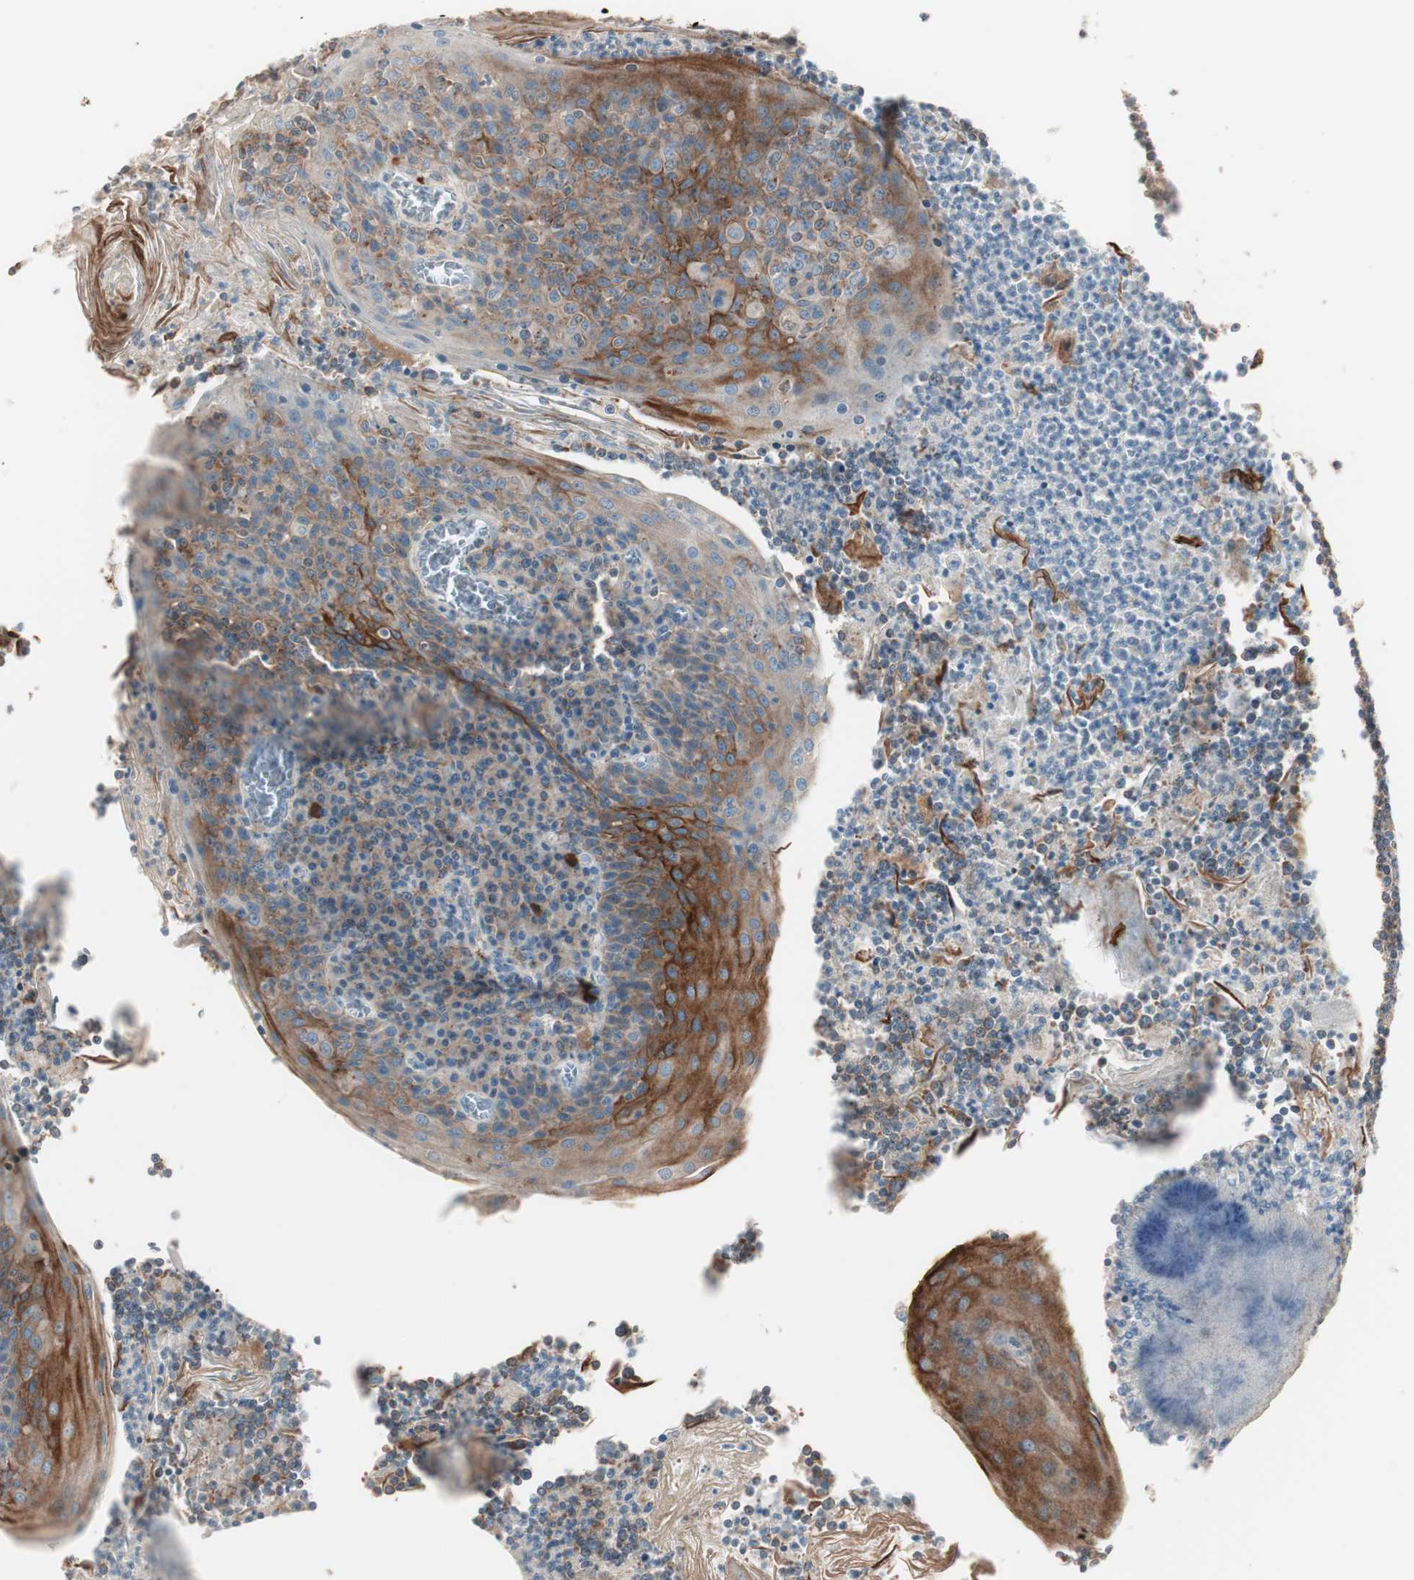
{"staining": {"intensity": "moderate", "quantity": "25%-75%", "location": "cytoplasmic/membranous"}, "tissue": "tonsil", "cell_type": "Germinal center cells", "image_type": "normal", "snomed": [{"axis": "morphology", "description": "Normal tissue, NOS"}, {"axis": "topography", "description": "Tonsil"}], "caption": "Unremarkable tonsil exhibits moderate cytoplasmic/membranous positivity in approximately 25%-75% of germinal center cells, visualized by immunohistochemistry.", "gene": "RAD54B", "patient": {"sex": "male", "age": 31}}